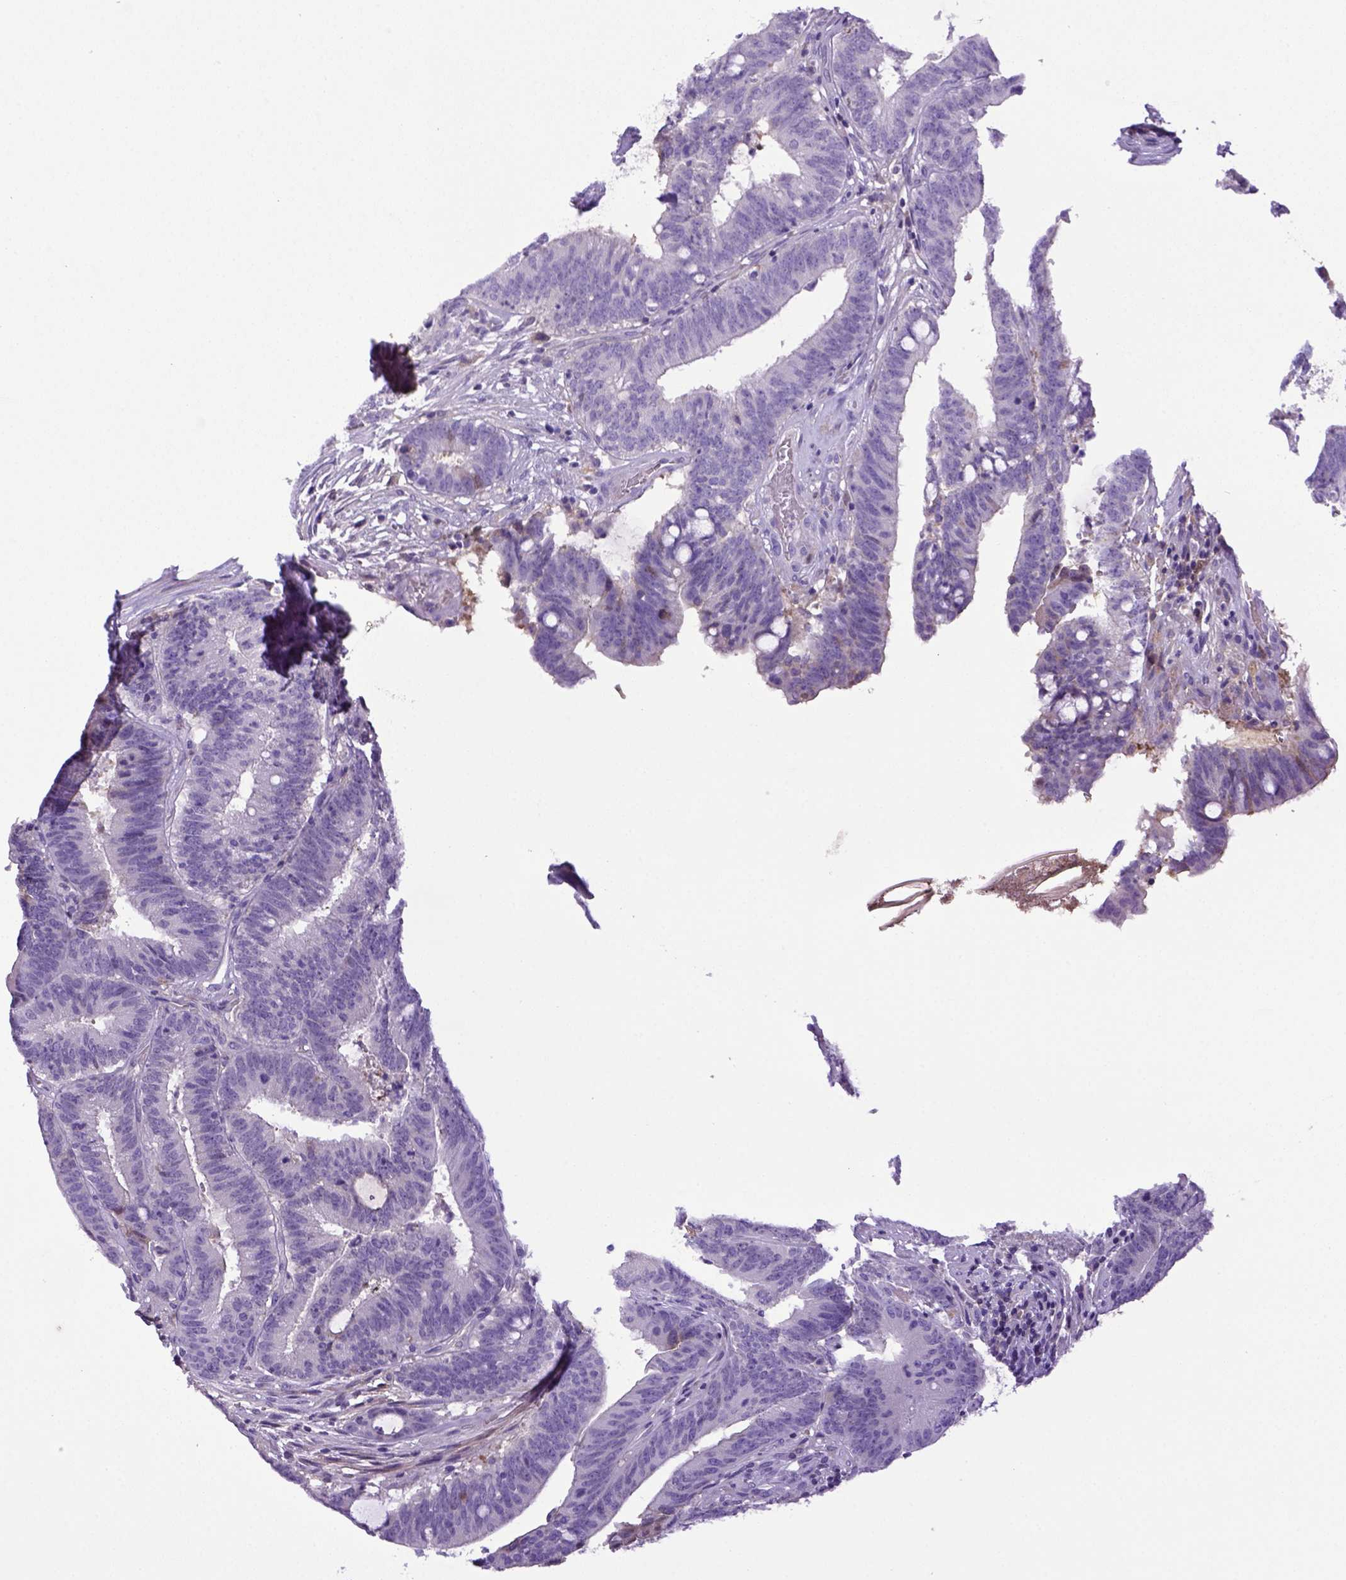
{"staining": {"intensity": "weak", "quantity": "<25%", "location": "cytoplasmic/membranous"}, "tissue": "colorectal cancer", "cell_type": "Tumor cells", "image_type": "cancer", "snomed": [{"axis": "morphology", "description": "Adenocarcinoma, NOS"}, {"axis": "topography", "description": "Colon"}], "caption": "Immunohistochemistry (IHC) of human adenocarcinoma (colorectal) exhibits no staining in tumor cells. (Brightfield microscopy of DAB (3,3'-diaminobenzidine) immunohistochemistry (IHC) at high magnification).", "gene": "ITIH4", "patient": {"sex": "female", "age": 43}}